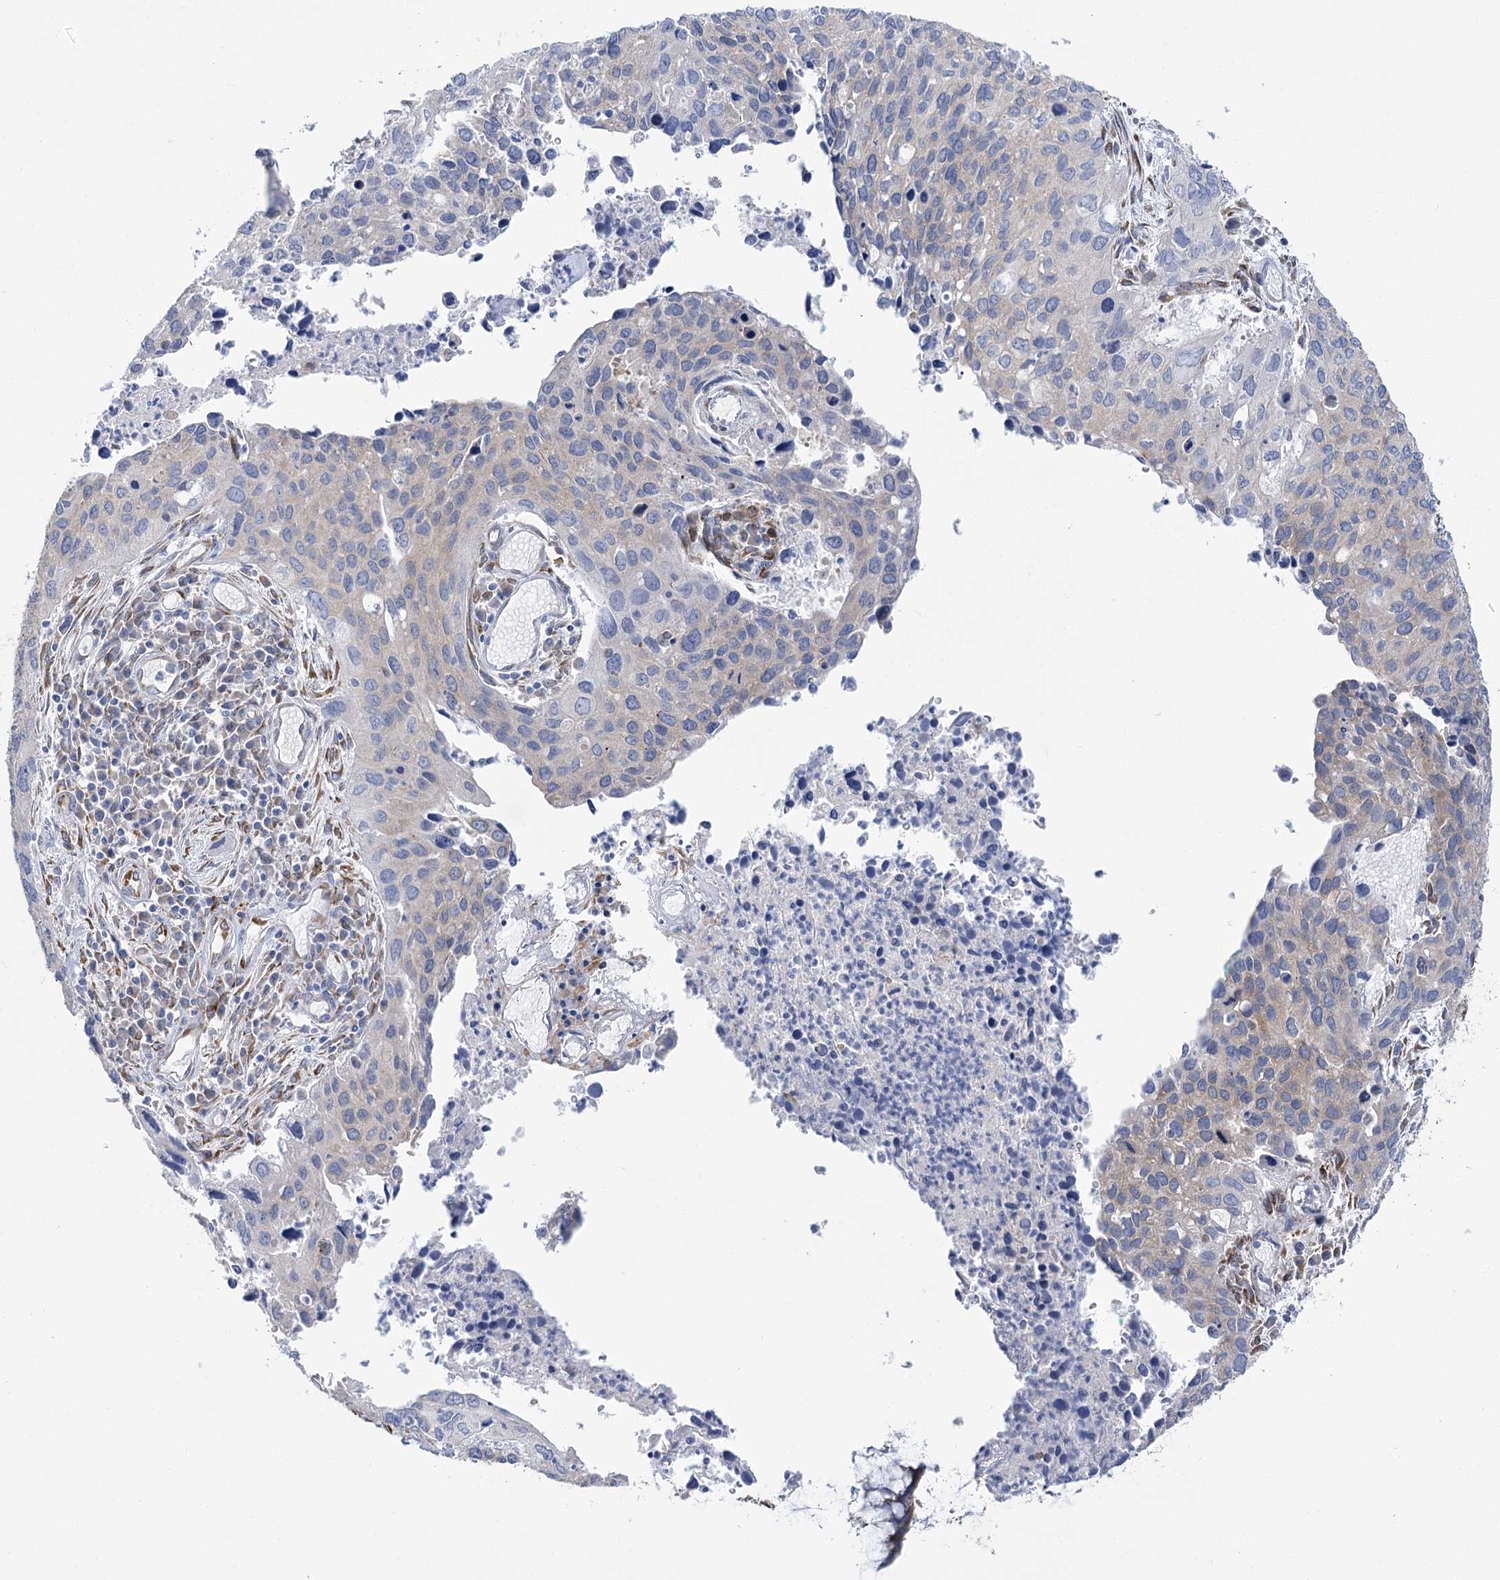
{"staining": {"intensity": "negative", "quantity": "none", "location": "none"}, "tissue": "cervical cancer", "cell_type": "Tumor cells", "image_type": "cancer", "snomed": [{"axis": "morphology", "description": "Squamous cell carcinoma, NOS"}, {"axis": "topography", "description": "Cervix"}], "caption": "High power microscopy histopathology image of an IHC photomicrograph of cervical squamous cell carcinoma, revealing no significant expression in tumor cells. (DAB immunohistochemistry (IHC) visualized using brightfield microscopy, high magnification).", "gene": "YTHDC2", "patient": {"sex": "female", "age": 55}}